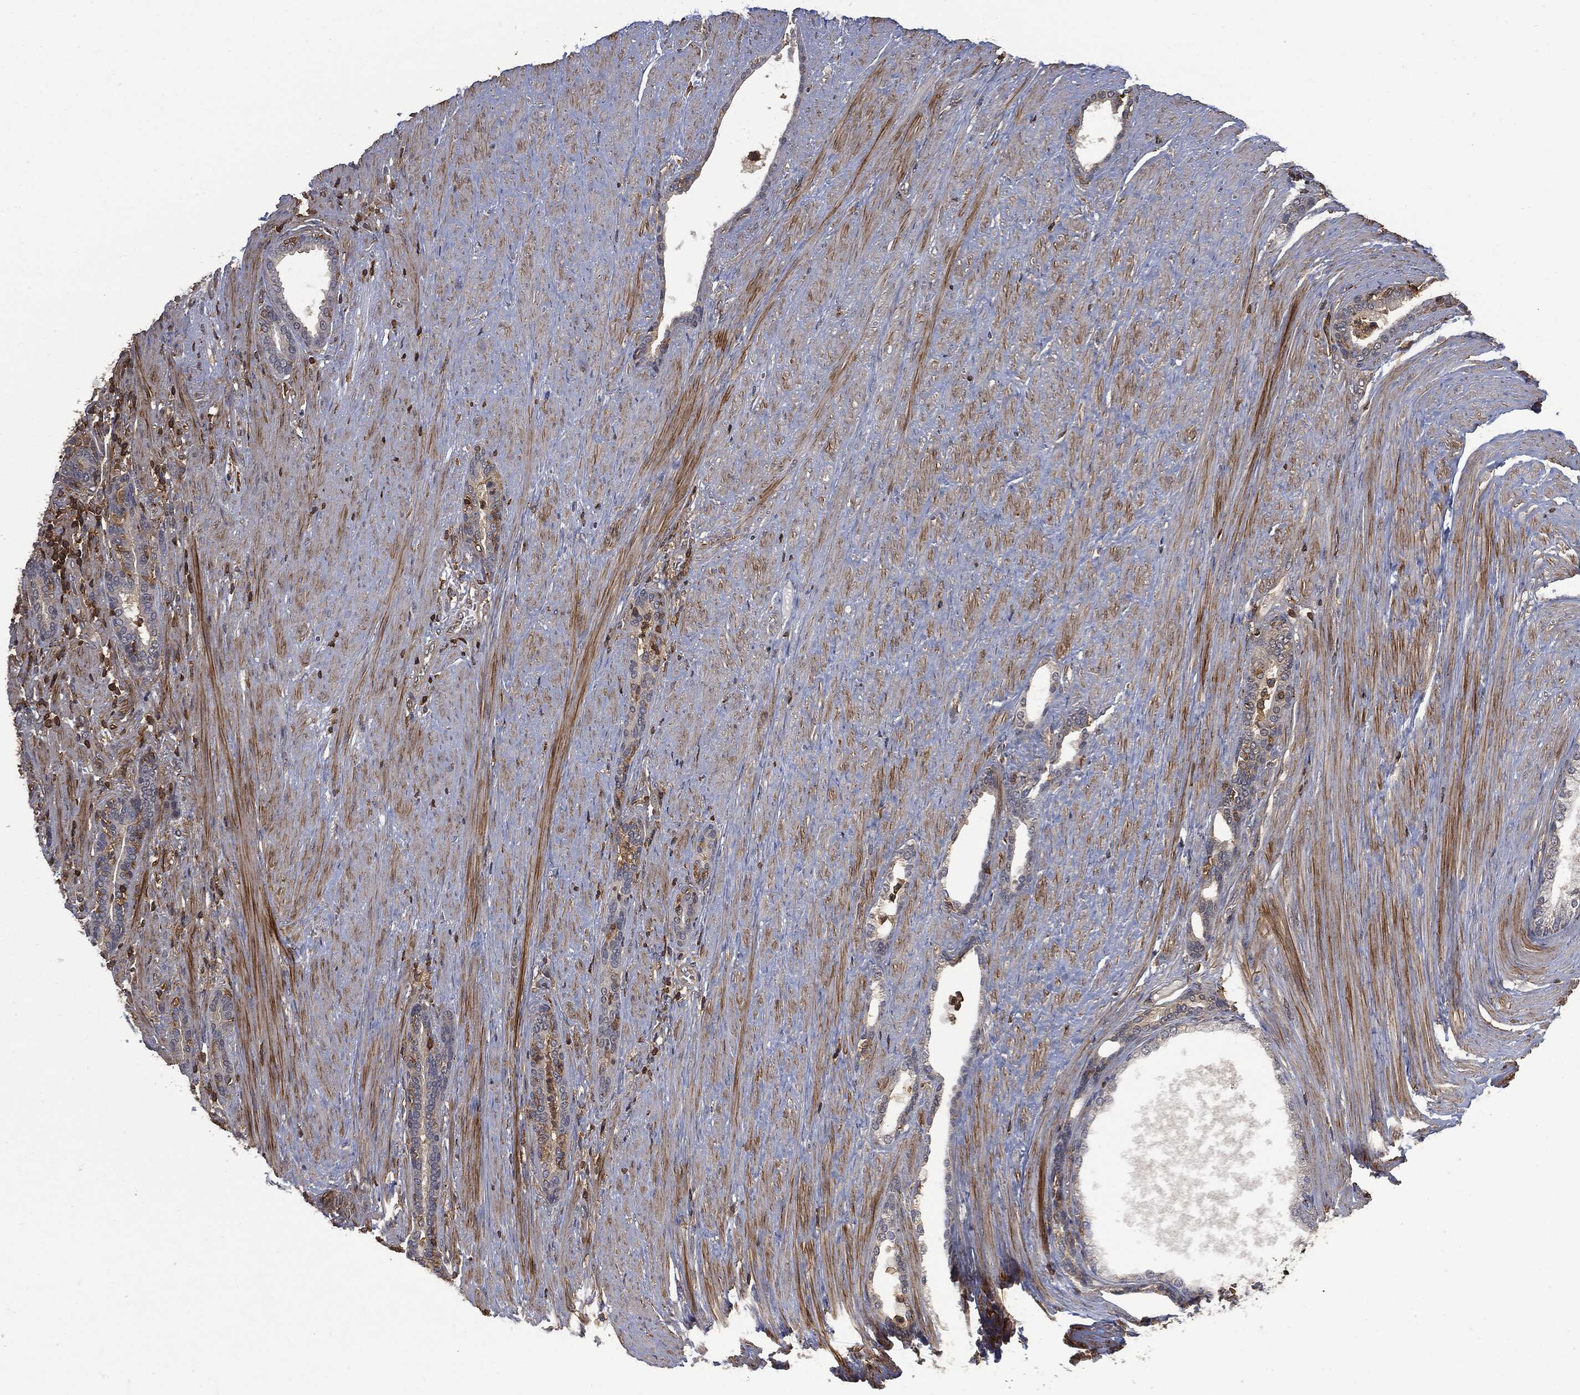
{"staining": {"intensity": "moderate", "quantity": "<25%", "location": "cytoplasmic/membranous"}, "tissue": "prostate cancer", "cell_type": "Tumor cells", "image_type": "cancer", "snomed": [{"axis": "morphology", "description": "Adenocarcinoma, Low grade"}, {"axis": "topography", "description": "Prostate"}], "caption": "Prostate cancer tissue reveals moderate cytoplasmic/membranous positivity in approximately <25% of tumor cells Nuclei are stained in blue.", "gene": "PSMB10", "patient": {"sex": "male", "age": 68}}